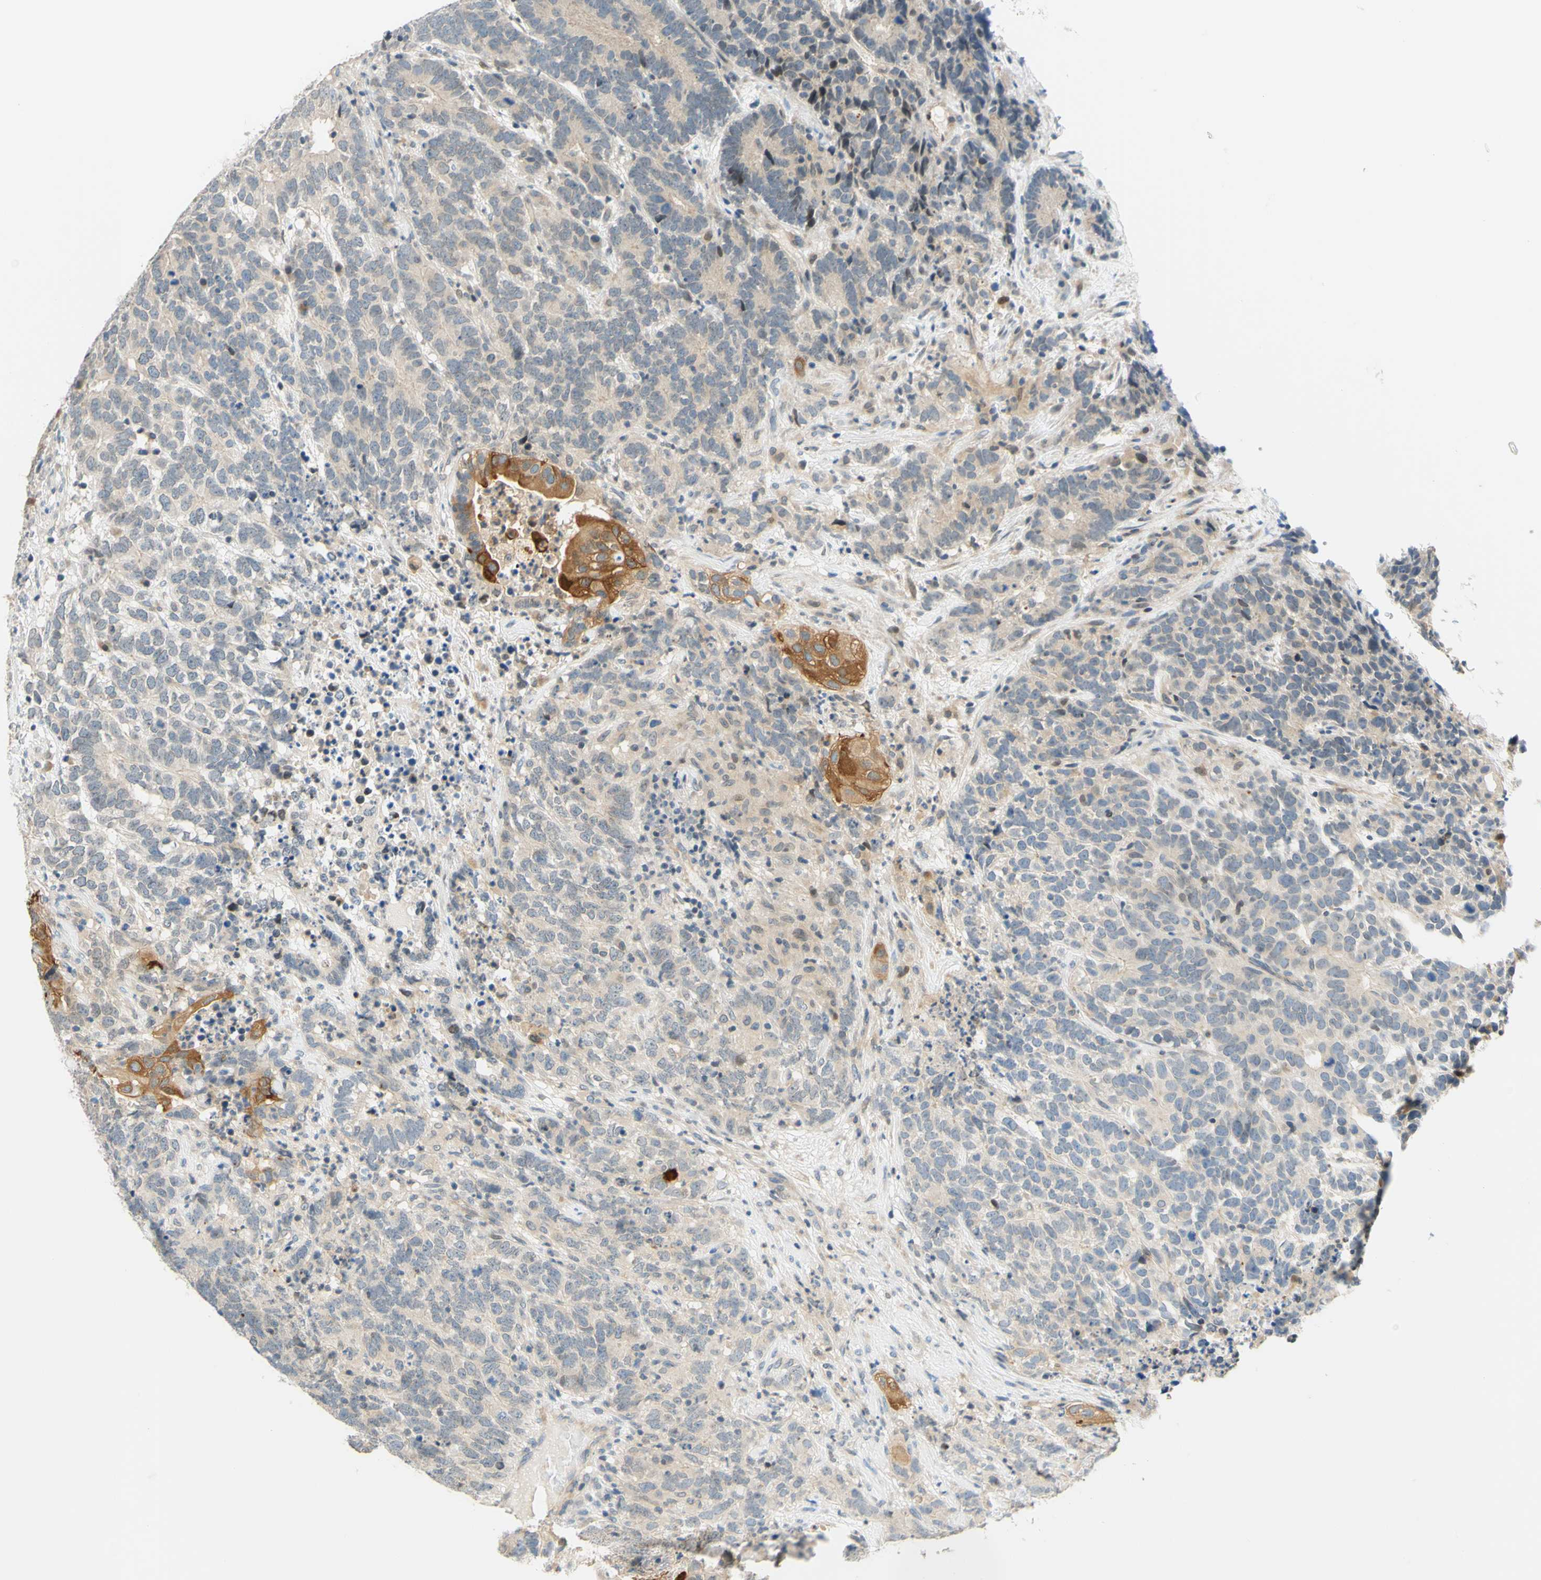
{"staining": {"intensity": "moderate", "quantity": "<25%", "location": "cytoplasmic/membranous"}, "tissue": "testis cancer", "cell_type": "Tumor cells", "image_type": "cancer", "snomed": [{"axis": "morphology", "description": "Carcinoma, Embryonal, NOS"}, {"axis": "topography", "description": "Testis"}], "caption": "Testis embryonal carcinoma tissue demonstrates moderate cytoplasmic/membranous staining in about <25% of tumor cells, visualized by immunohistochemistry. The staining was performed using DAB (3,3'-diaminobenzidine), with brown indicating positive protein expression. Nuclei are stained blue with hematoxylin.", "gene": "C2CD2L", "patient": {"sex": "male", "age": 26}}